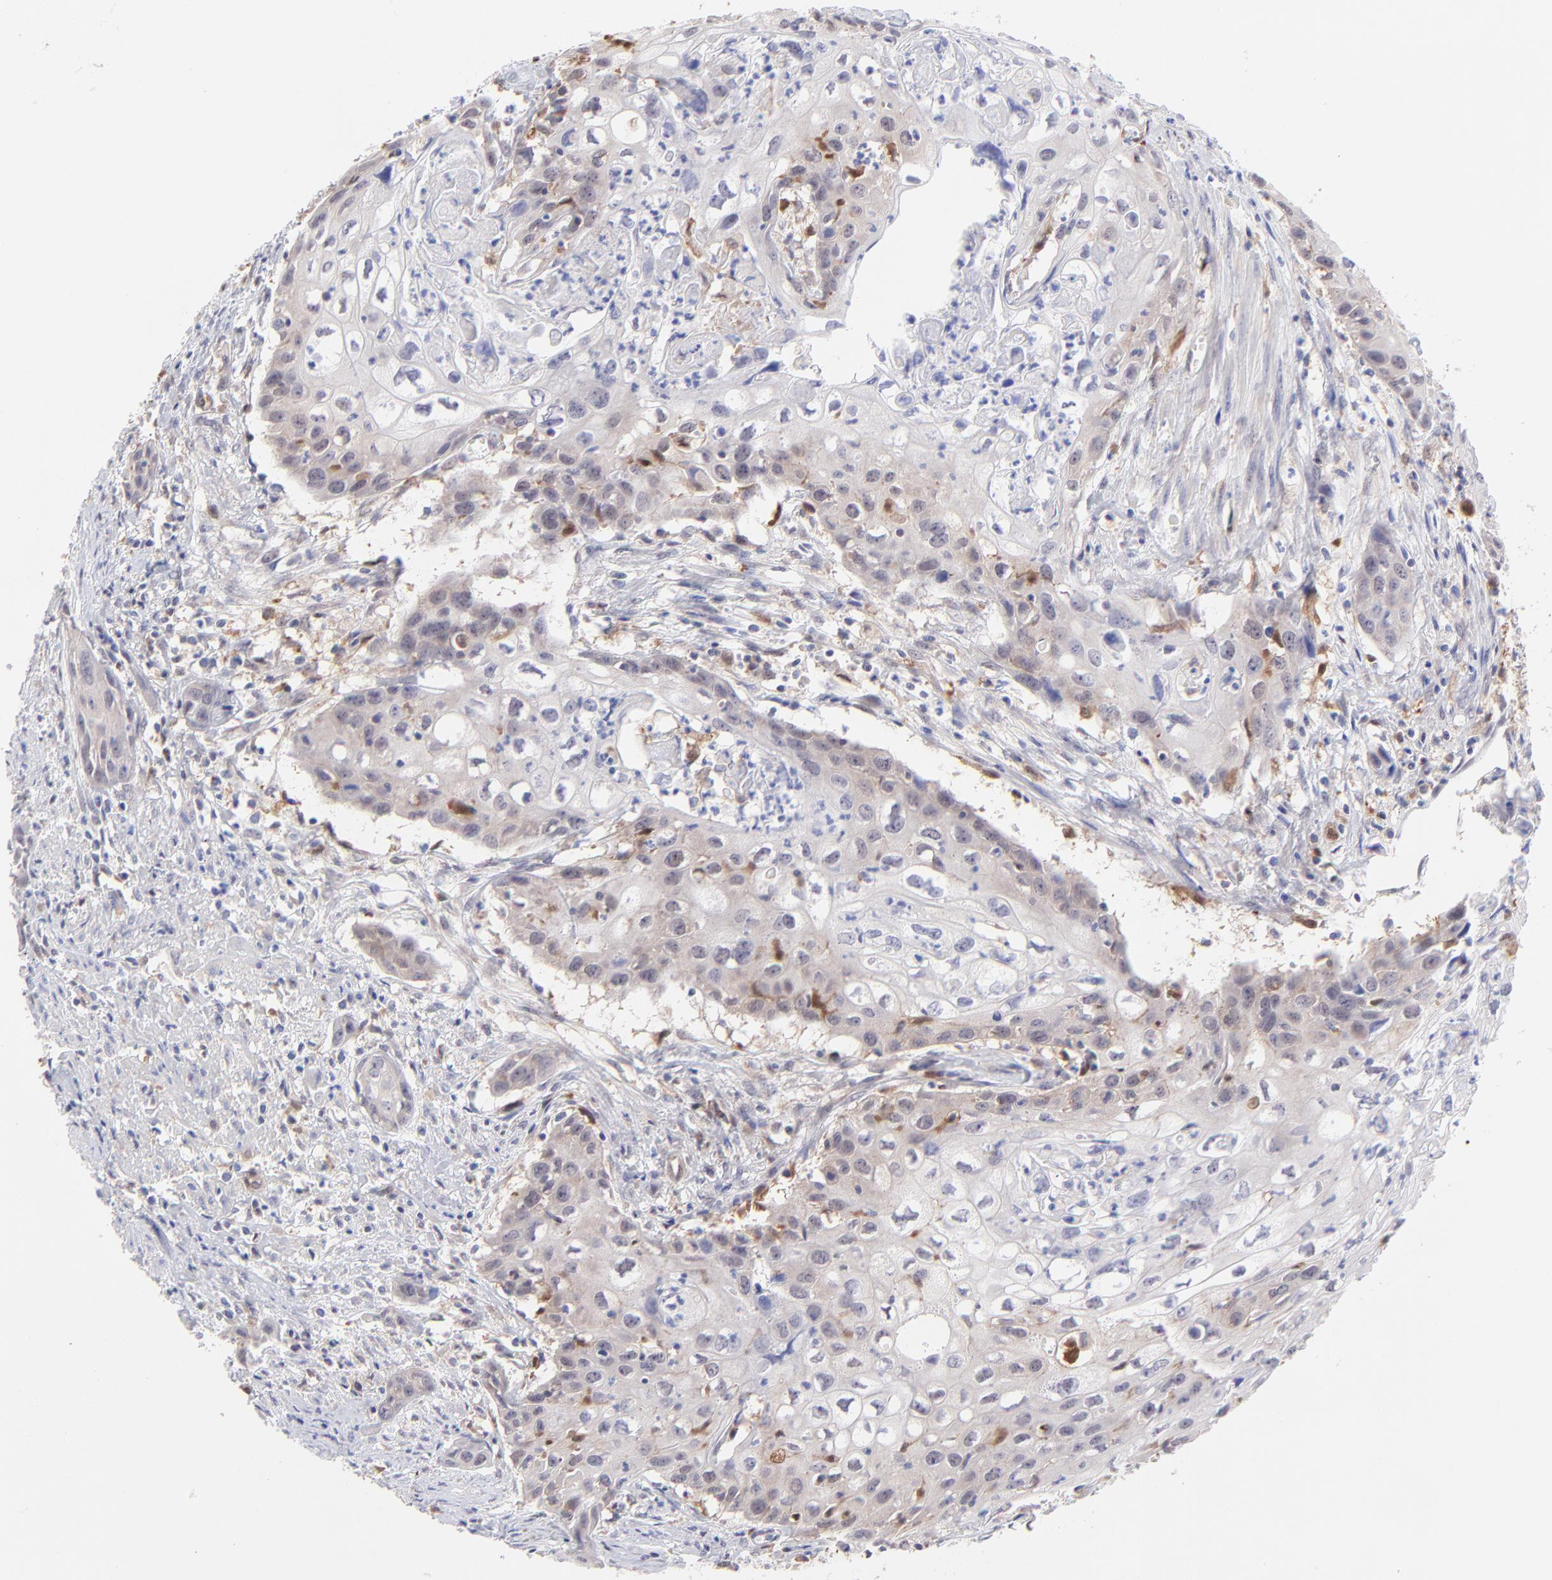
{"staining": {"intensity": "weak", "quantity": "<25%", "location": "cytoplasmic/membranous"}, "tissue": "urothelial cancer", "cell_type": "Tumor cells", "image_type": "cancer", "snomed": [{"axis": "morphology", "description": "Urothelial carcinoma, High grade"}, {"axis": "topography", "description": "Urinary bladder"}], "caption": "The histopathology image exhibits no significant positivity in tumor cells of urothelial cancer.", "gene": "HYAL1", "patient": {"sex": "male", "age": 54}}